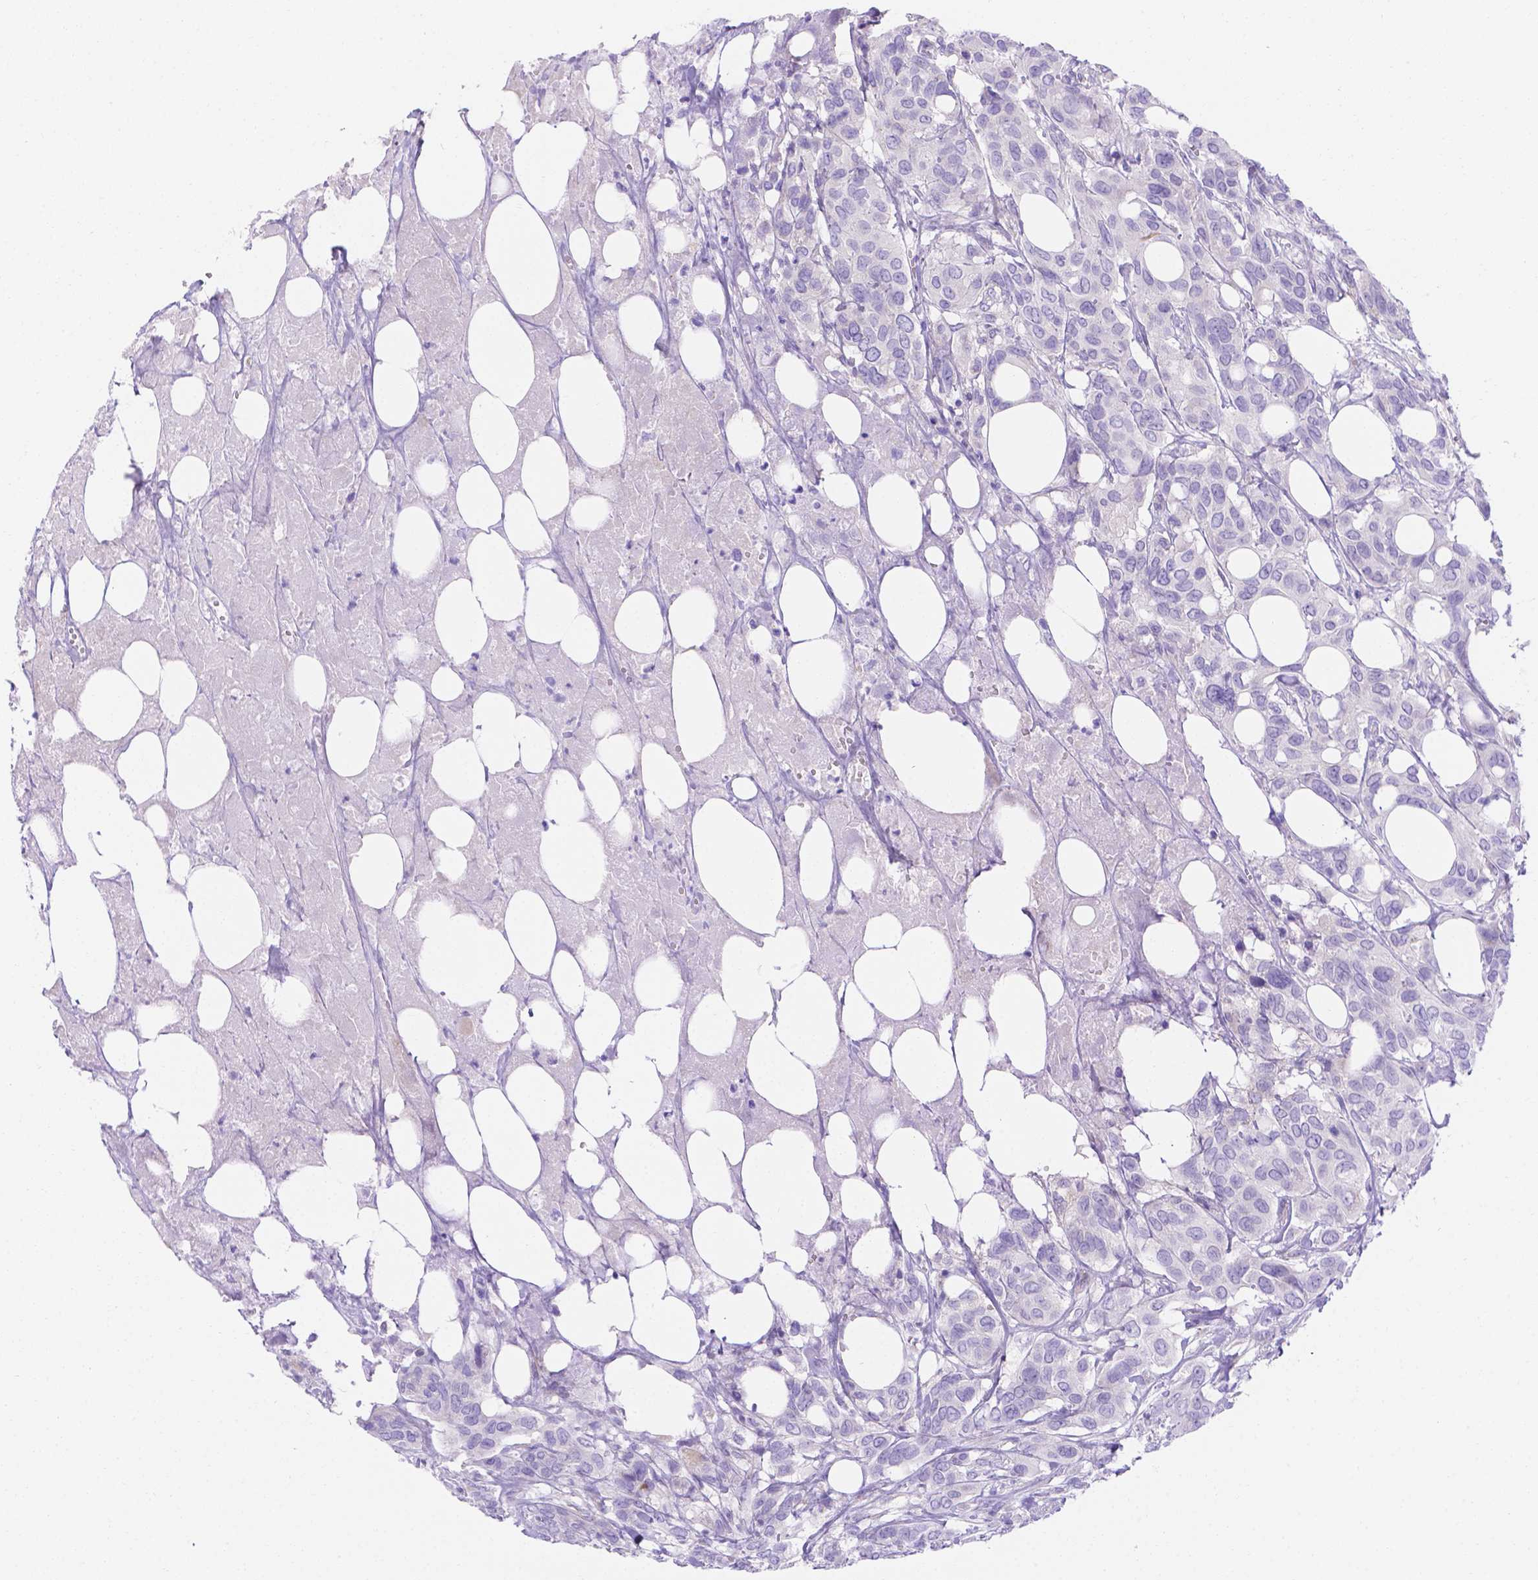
{"staining": {"intensity": "negative", "quantity": "none", "location": "none"}, "tissue": "urothelial cancer", "cell_type": "Tumor cells", "image_type": "cancer", "snomed": [{"axis": "morphology", "description": "Urothelial carcinoma, NOS"}, {"axis": "morphology", "description": "Urothelial carcinoma, High grade"}, {"axis": "topography", "description": "Urinary bladder"}], "caption": "The photomicrograph shows no significant positivity in tumor cells of urothelial cancer.", "gene": "MLN", "patient": {"sex": "male", "age": 63}}